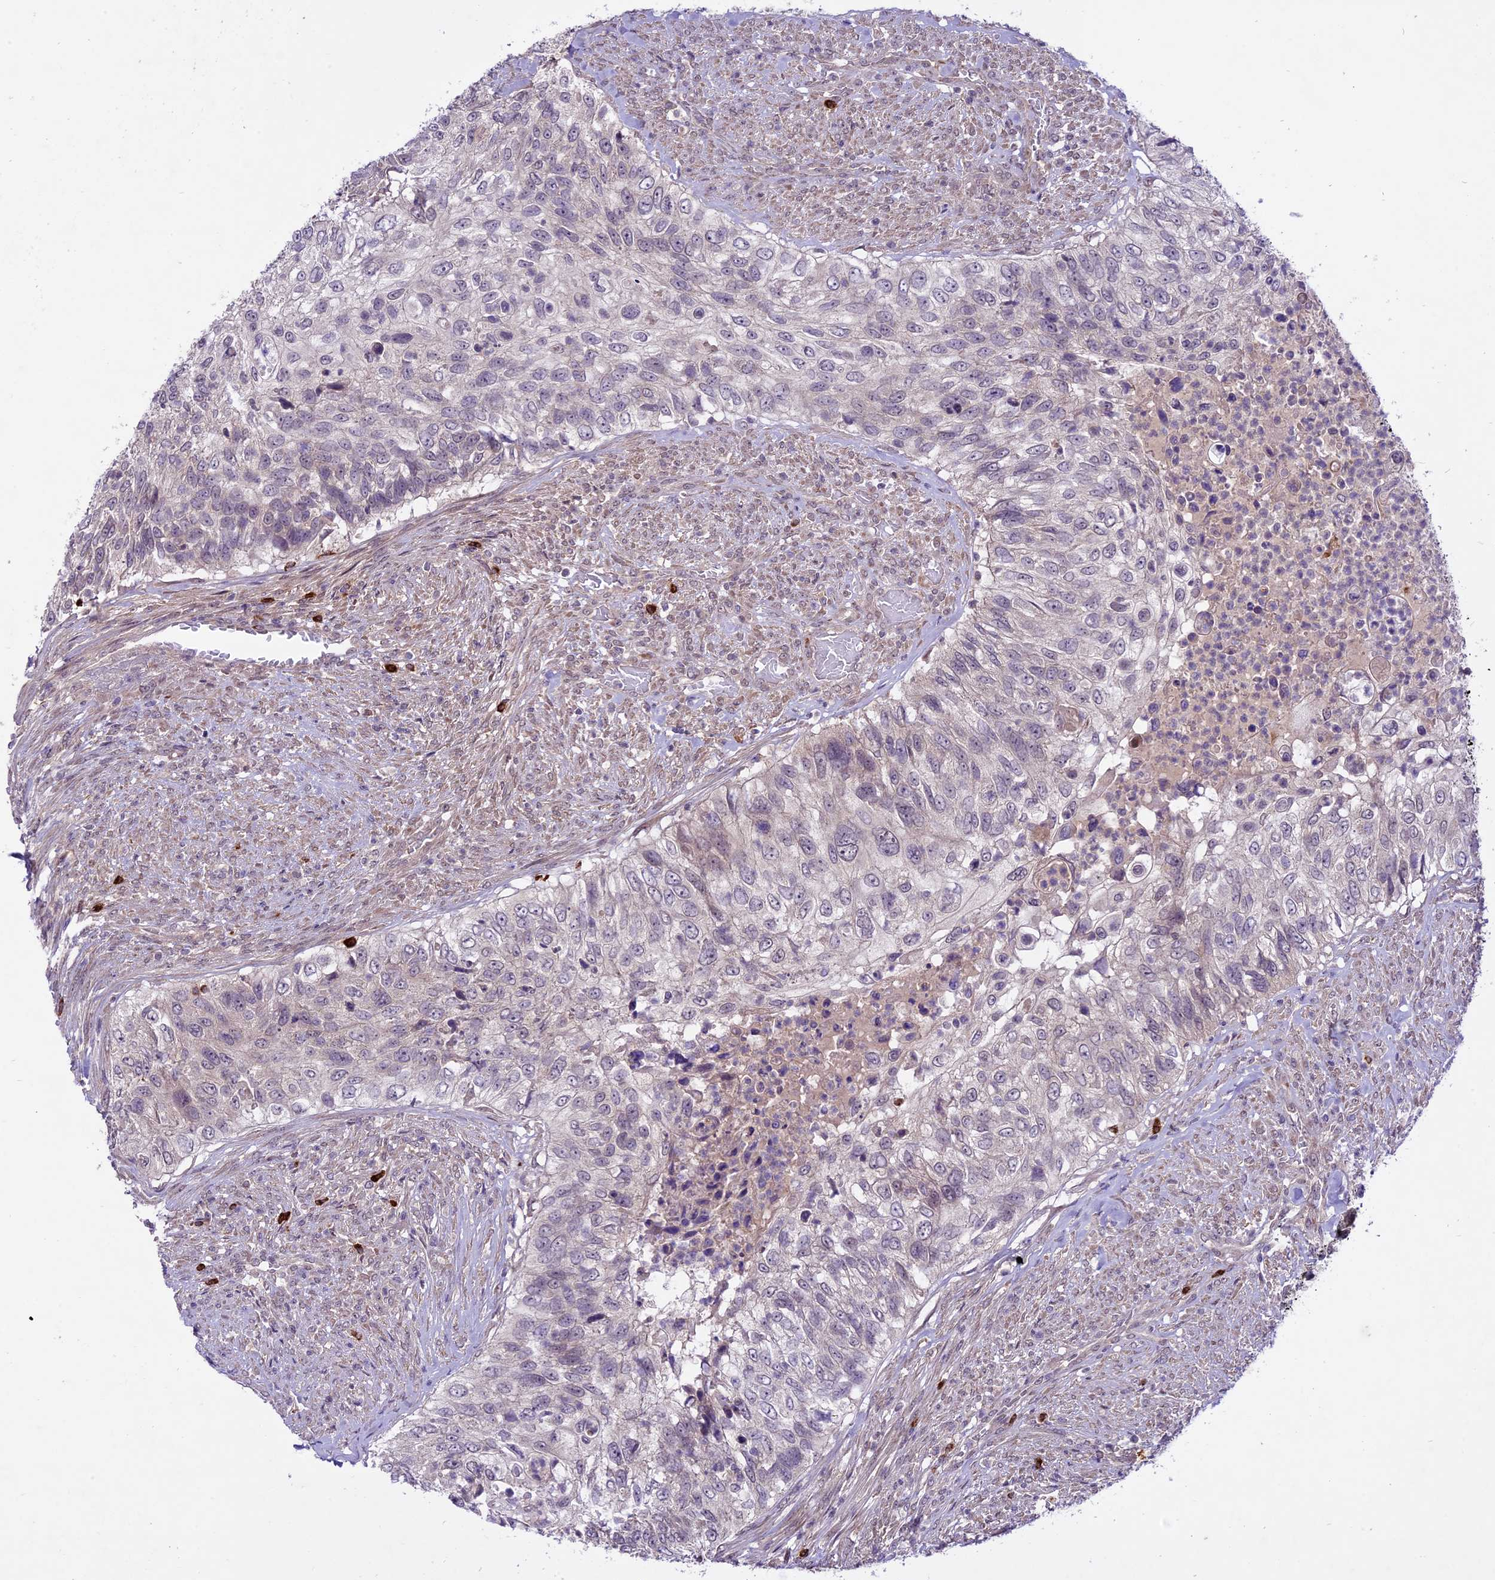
{"staining": {"intensity": "negative", "quantity": "none", "location": "none"}, "tissue": "urothelial cancer", "cell_type": "Tumor cells", "image_type": "cancer", "snomed": [{"axis": "morphology", "description": "Urothelial carcinoma, High grade"}, {"axis": "topography", "description": "Urinary bladder"}], "caption": "Human high-grade urothelial carcinoma stained for a protein using immunohistochemistry exhibits no staining in tumor cells.", "gene": "SPRED1", "patient": {"sex": "female", "age": 60}}